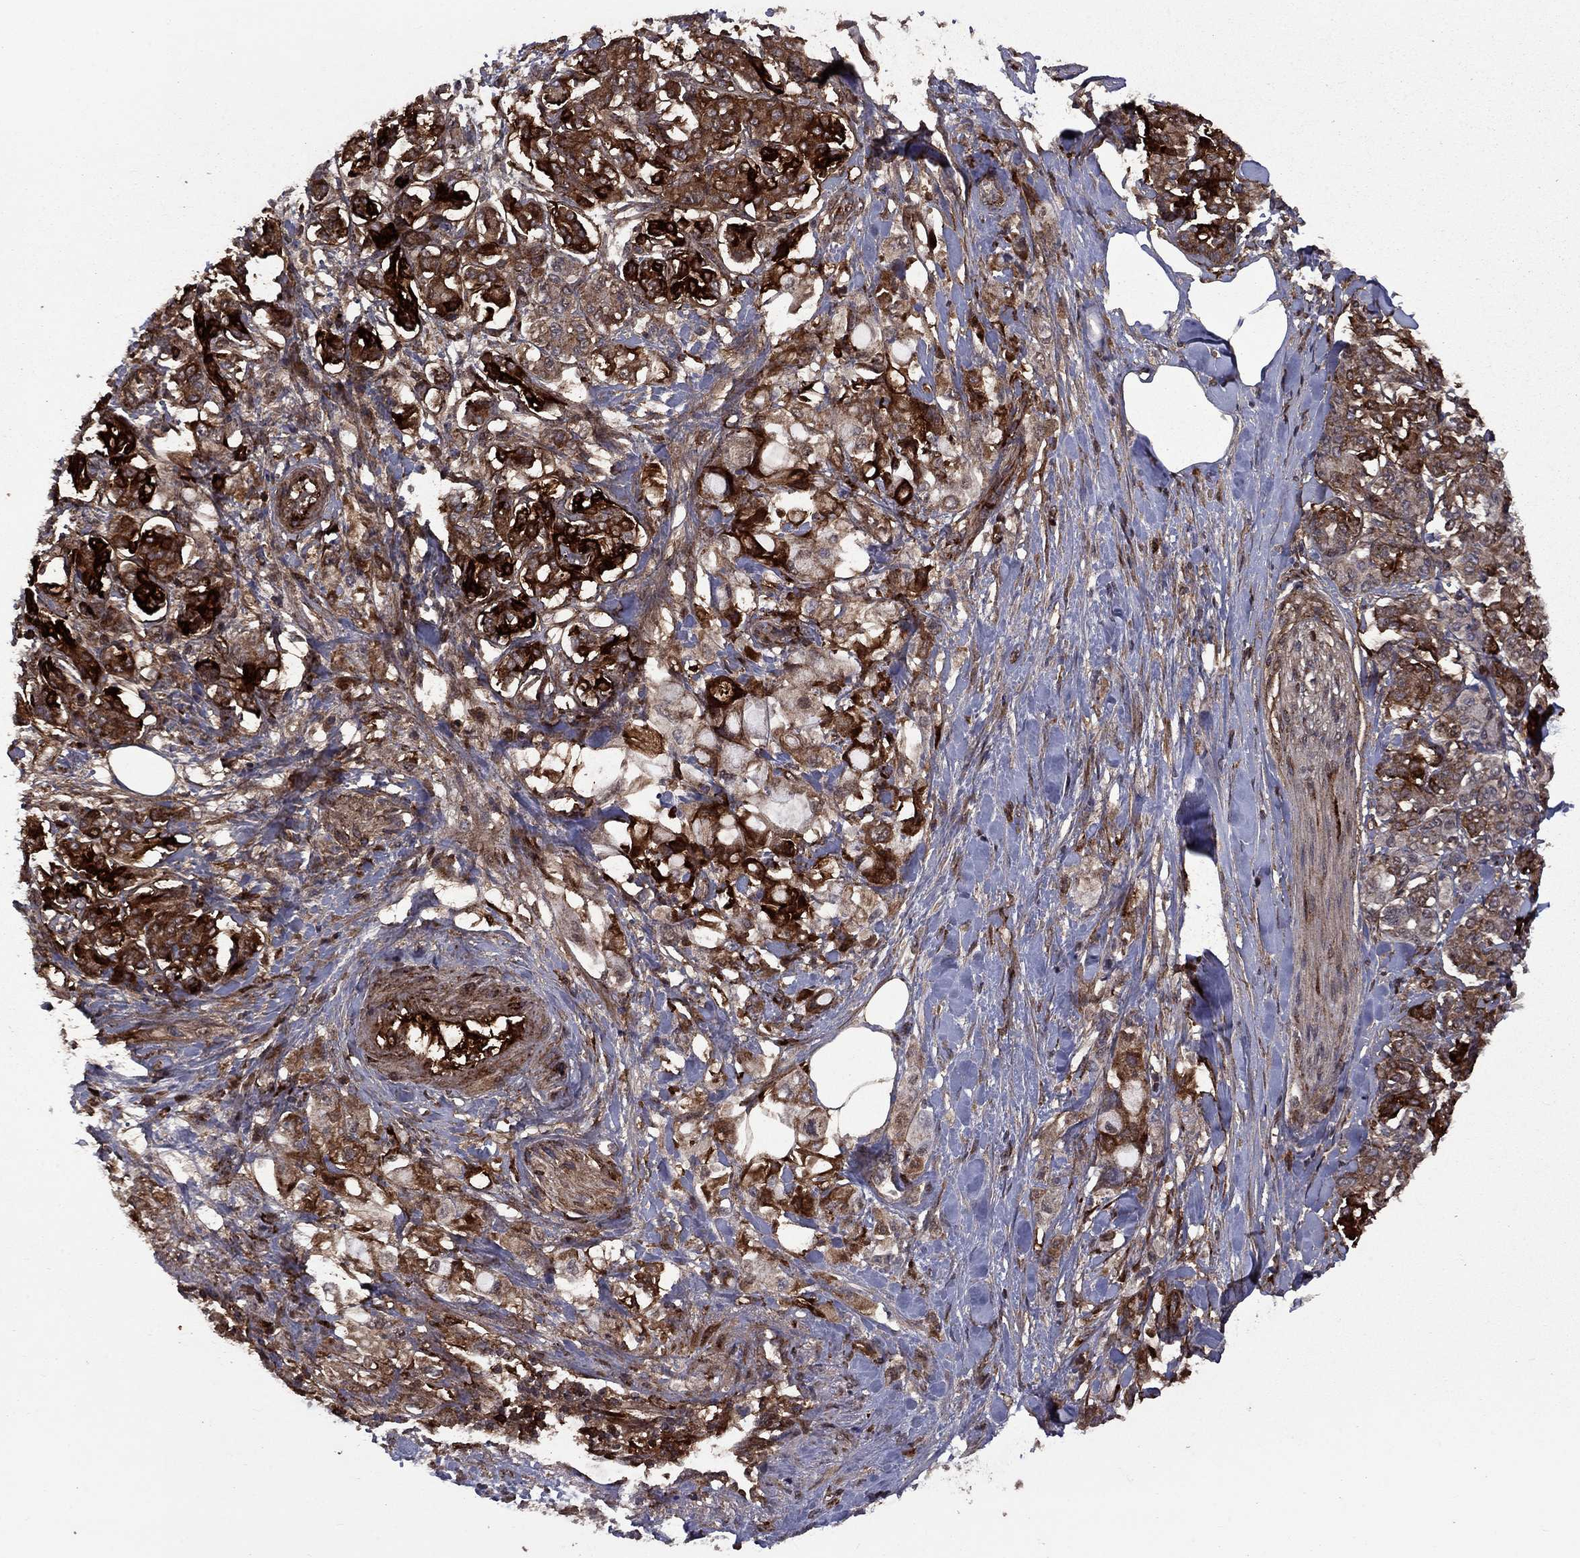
{"staining": {"intensity": "strong", "quantity": "25%-75%", "location": "cytoplasmic/membranous"}, "tissue": "pancreatic cancer", "cell_type": "Tumor cells", "image_type": "cancer", "snomed": [{"axis": "morphology", "description": "Adenocarcinoma, NOS"}, {"axis": "topography", "description": "Pancreas"}], "caption": "There is high levels of strong cytoplasmic/membranous staining in tumor cells of pancreatic cancer (adenocarcinoma), as demonstrated by immunohistochemical staining (brown color).", "gene": "COL18A1", "patient": {"sex": "female", "age": 56}}